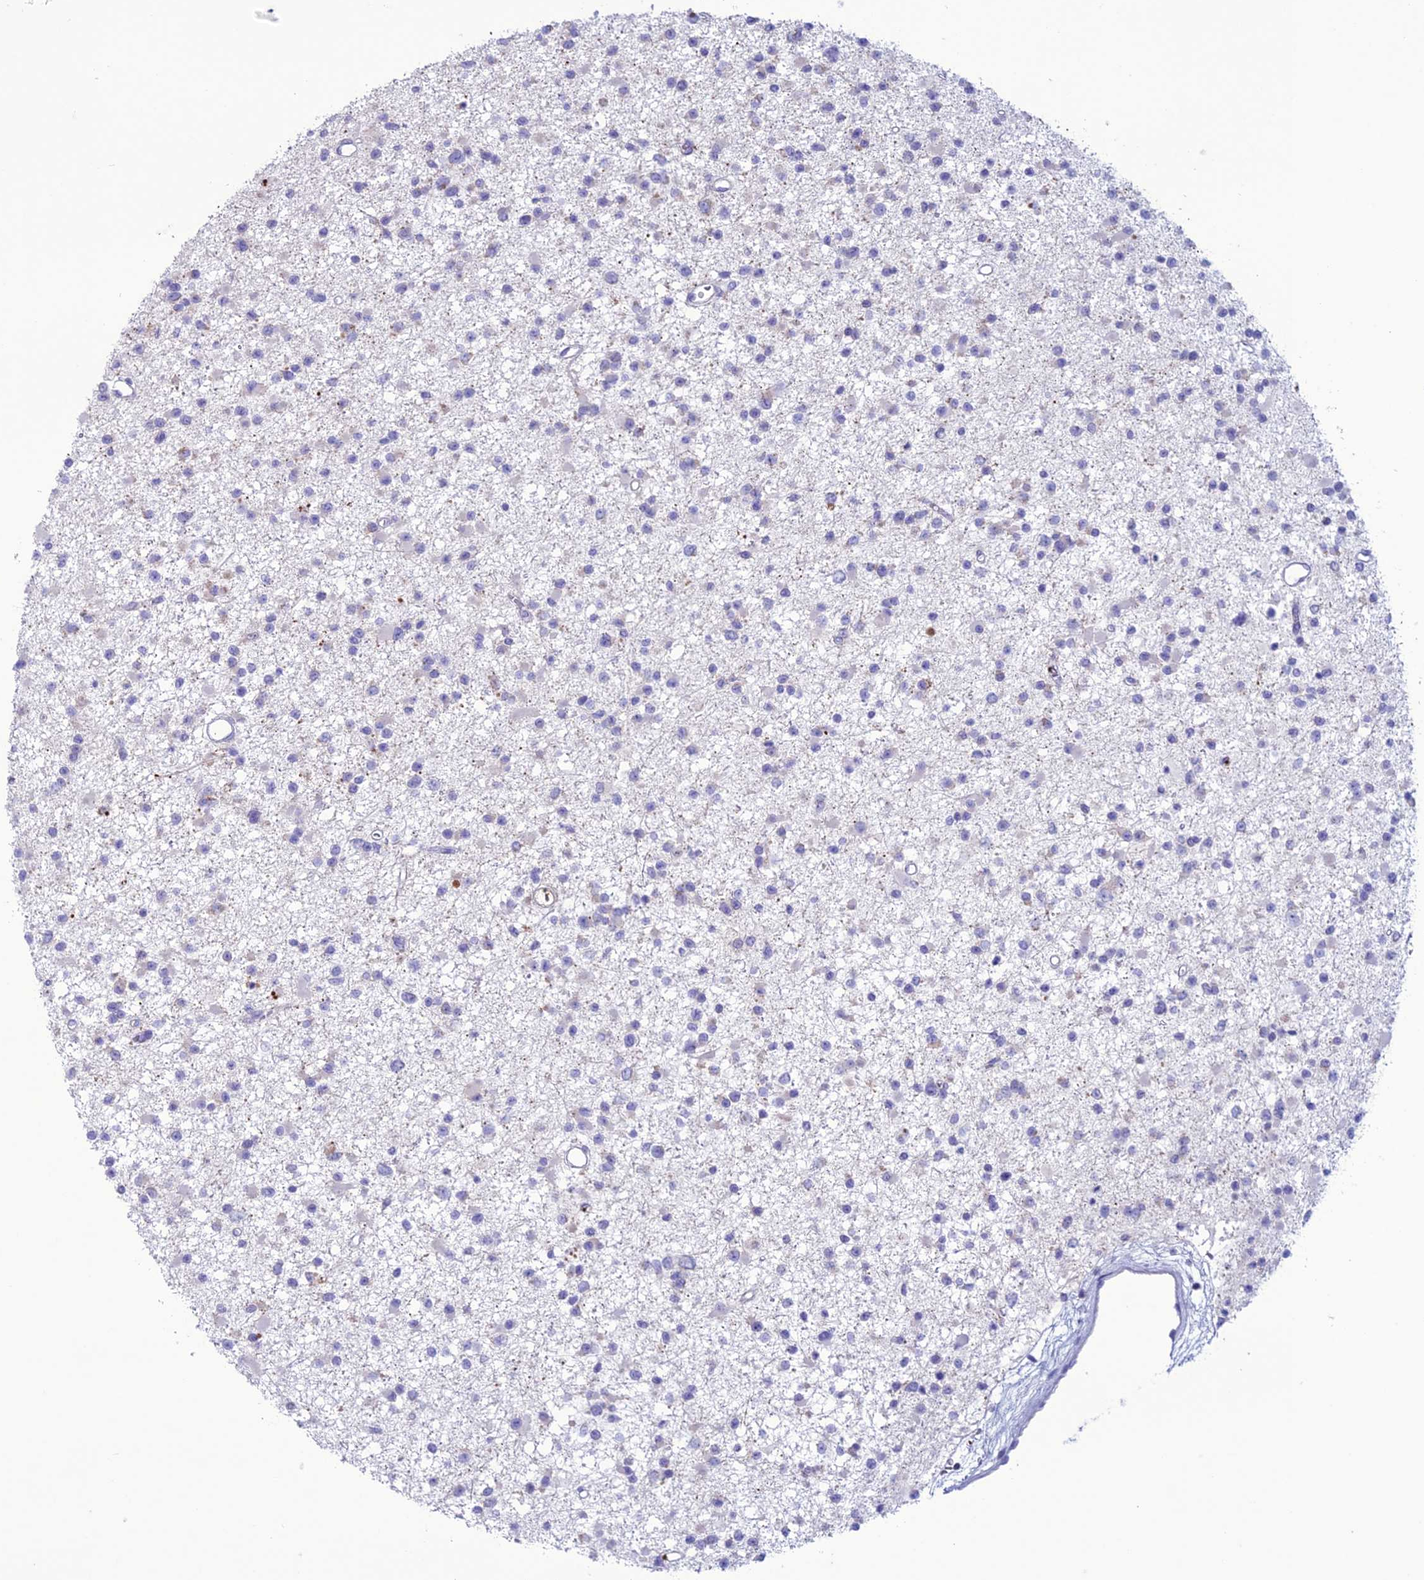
{"staining": {"intensity": "negative", "quantity": "none", "location": "none"}, "tissue": "glioma", "cell_type": "Tumor cells", "image_type": "cancer", "snomed": [{"axis": "morphology", "description": "Glioma, malignant, Low grade"}, {"axis": "topography", "description": "Brain"}], "caption": "IHC histopathology image of neoplastic tissue: human glioma stained with DAB demonstrates no significant protein expression in tumor cells.", "gene": "C21orf140", "patient": {"sex": "female", "age": 22}}